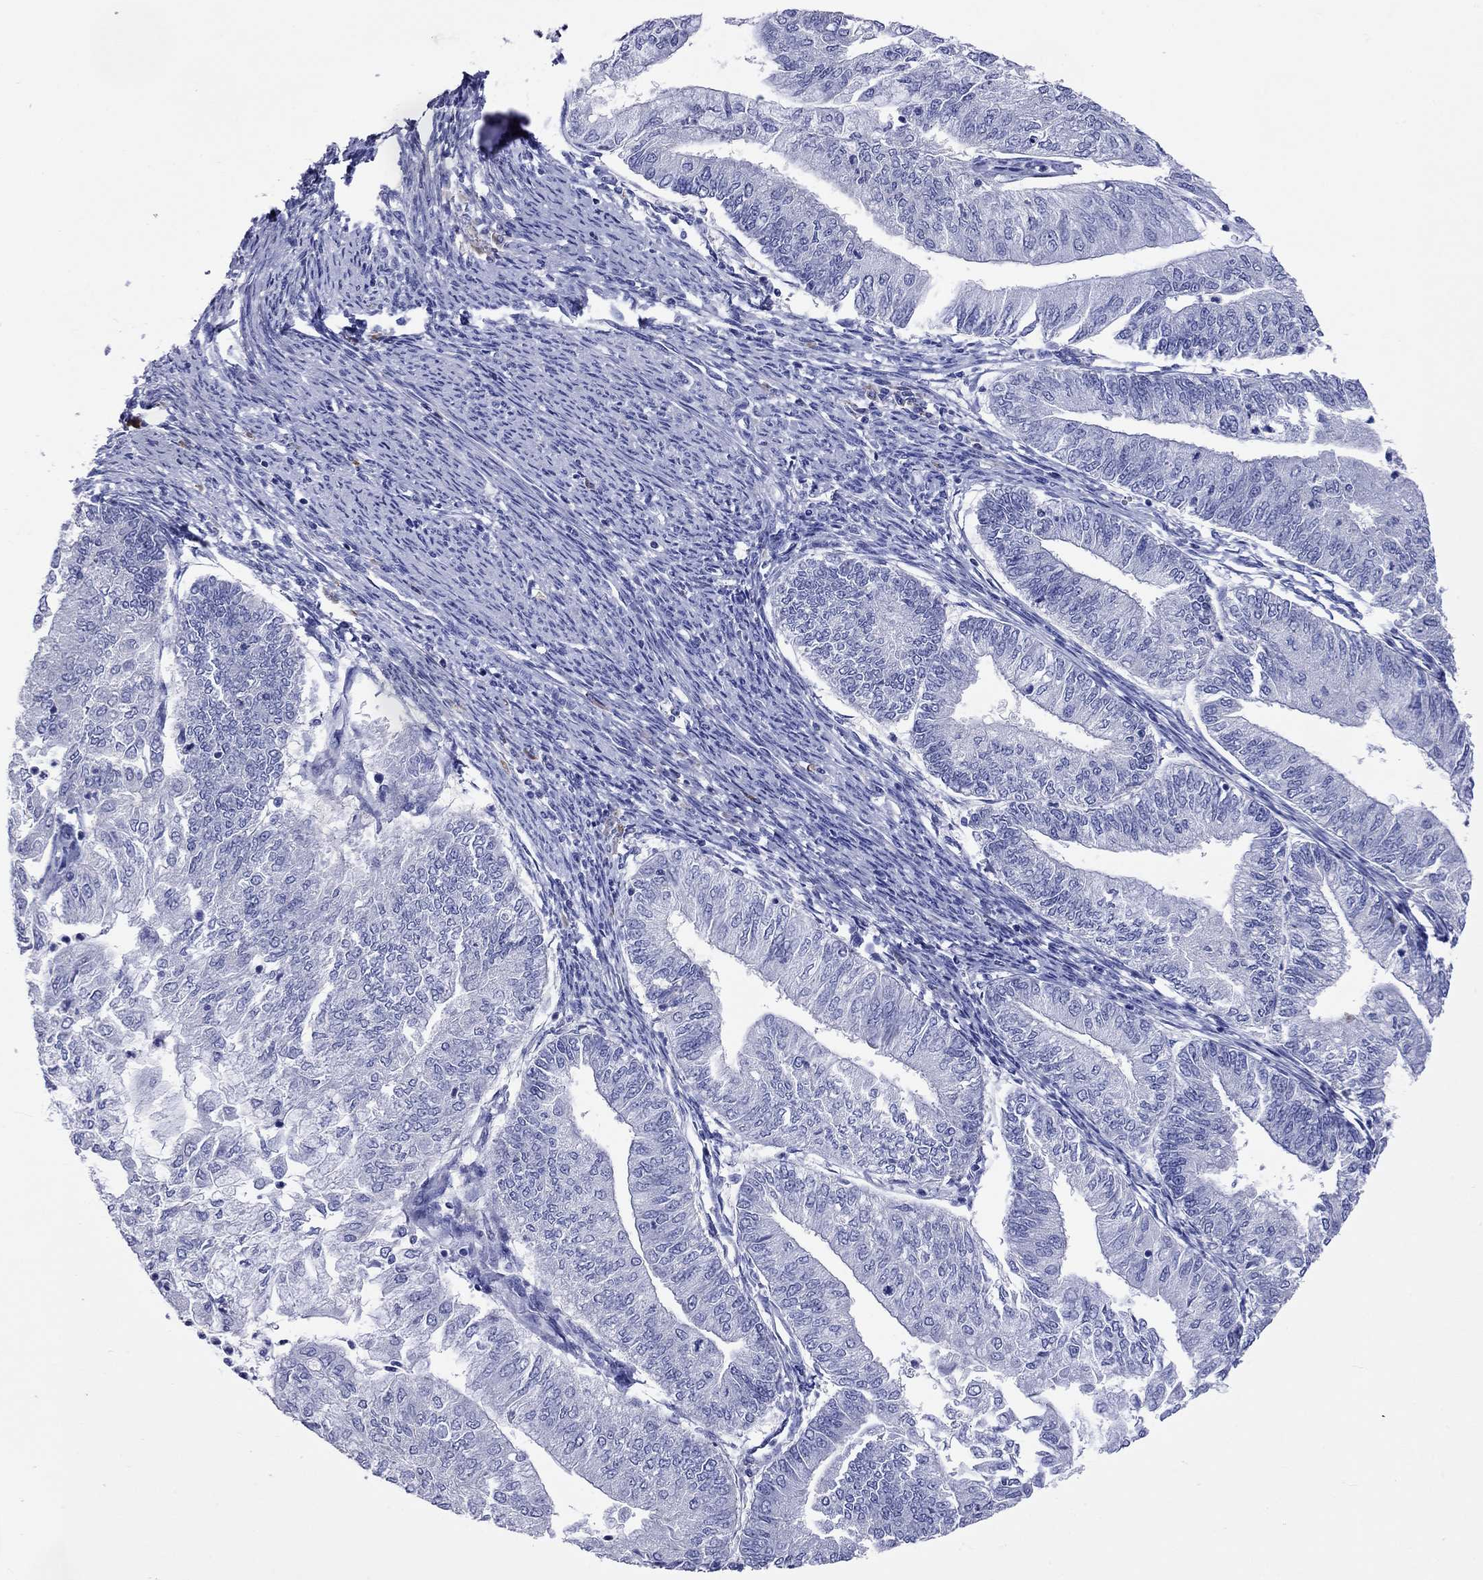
{"staining": {"intensity": "negative", "quantity": "none", "location": "none"}, "tissue": "endometrial cancer", "cell_type": "Tumor cells", "image_type": "cancer", "snomed": [{"axis": "morphology", "description": "Adenocarcinoma, NOS"}, {"axis": "topography", "description": "Endometrium"}], "caption": "This micrograph is of endometrial cancer stained with immunohistochemistry to label a protein in brown with the nuclei are counter-stained blue. There is no expression in tumor cells.", "gene": "CALHM1", "patient": {"sex": "female", "age": 59}}